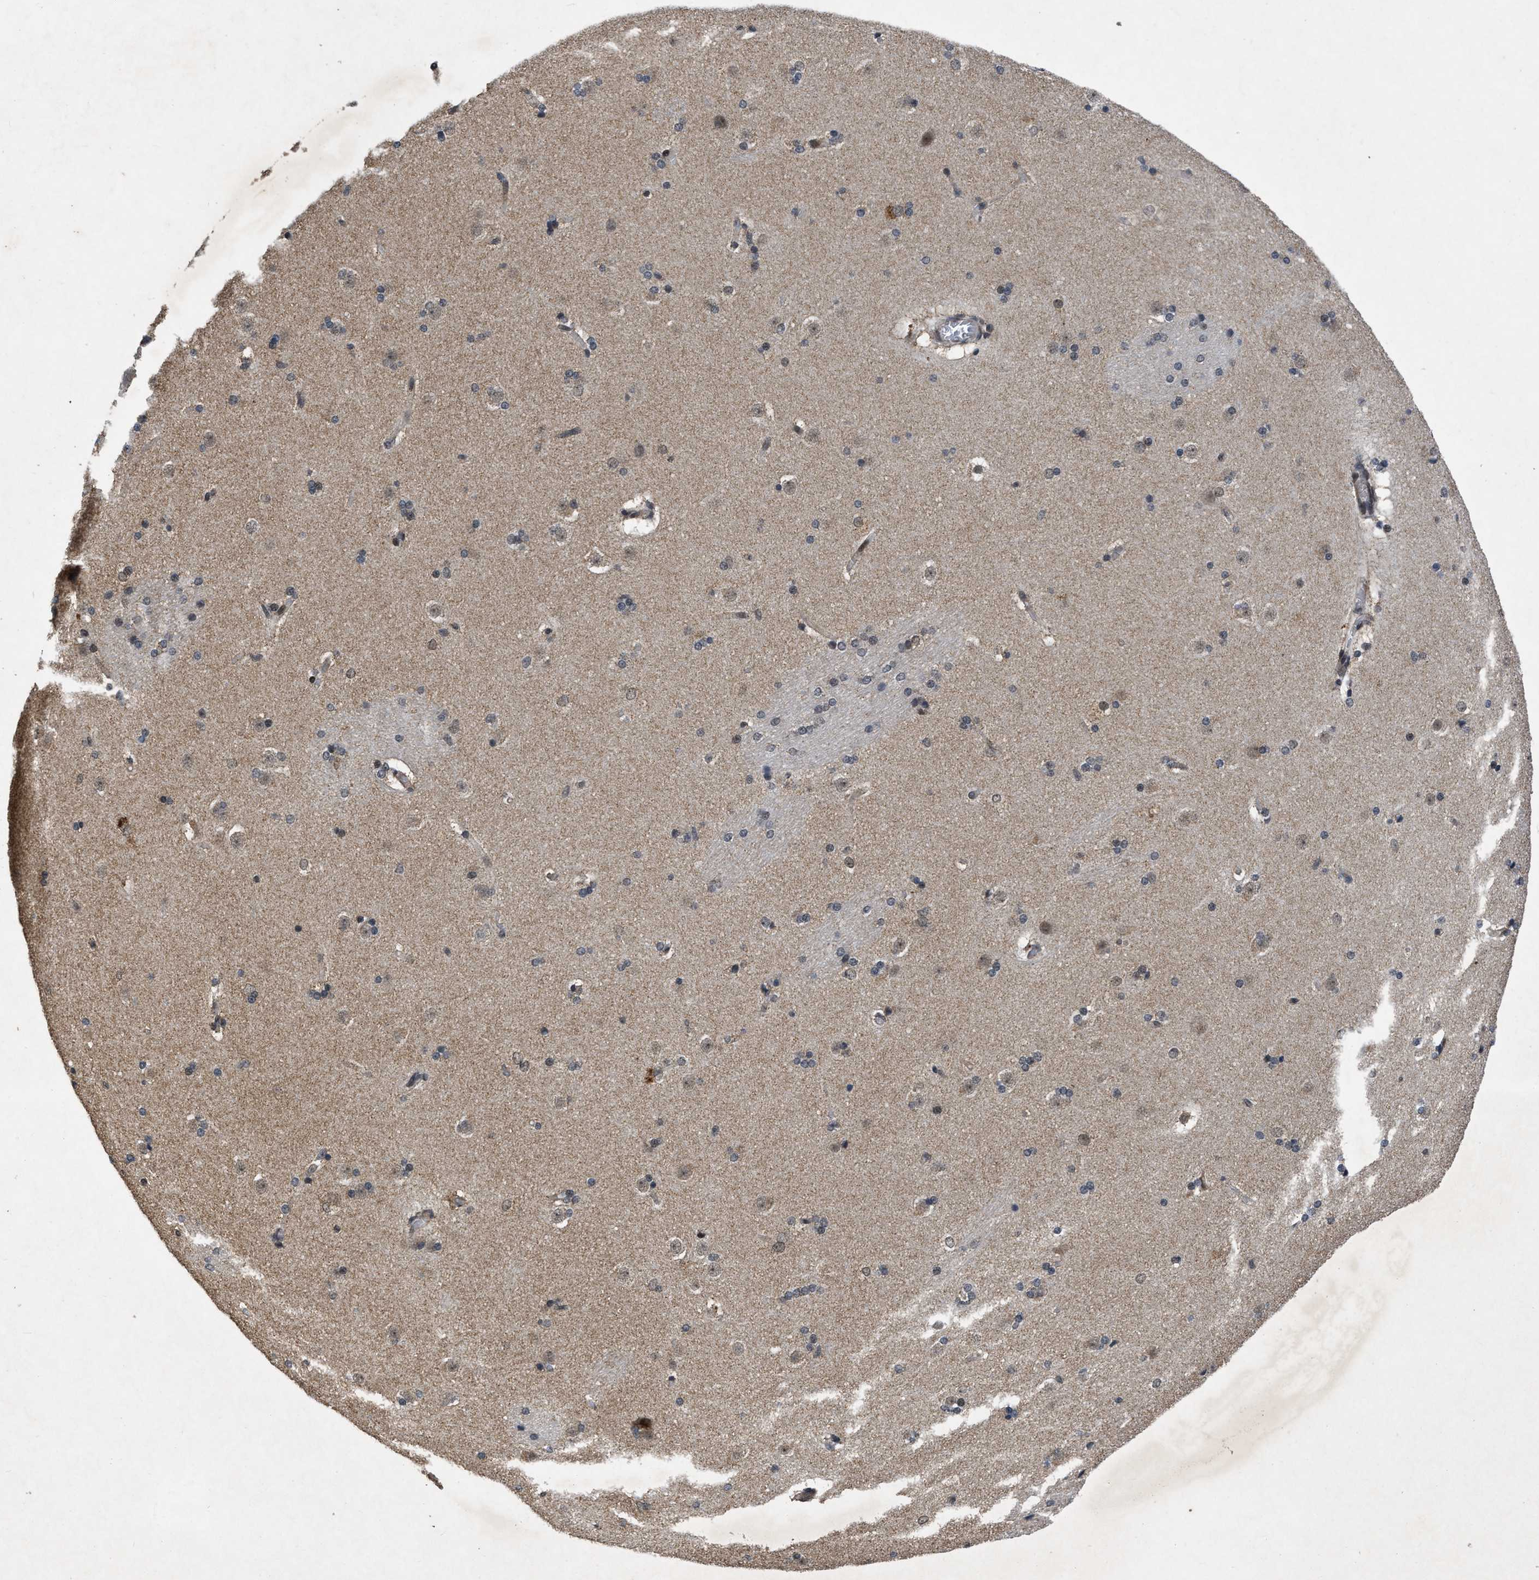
{"staining": {"intensity": "moderate", "quantity": "<25%", "location": "cytoplasmic/membranous"}, "tissue": "caudate", "cell_type": "Glial cells", "image_type": "normal", "snomed": [{"axis": "morphology", "description": "Normal tissue, NOS"}, {"axis": "topography", "description": "Lateral ventricle wall"}], "caption": "Caudate stained with immunohistochemistry displays moderate cytoplasmic/membranous expression in approximately <25% of glial cells.", "gene": "ZNHIT1", "patient": {"sex": "female", "age": 19}}